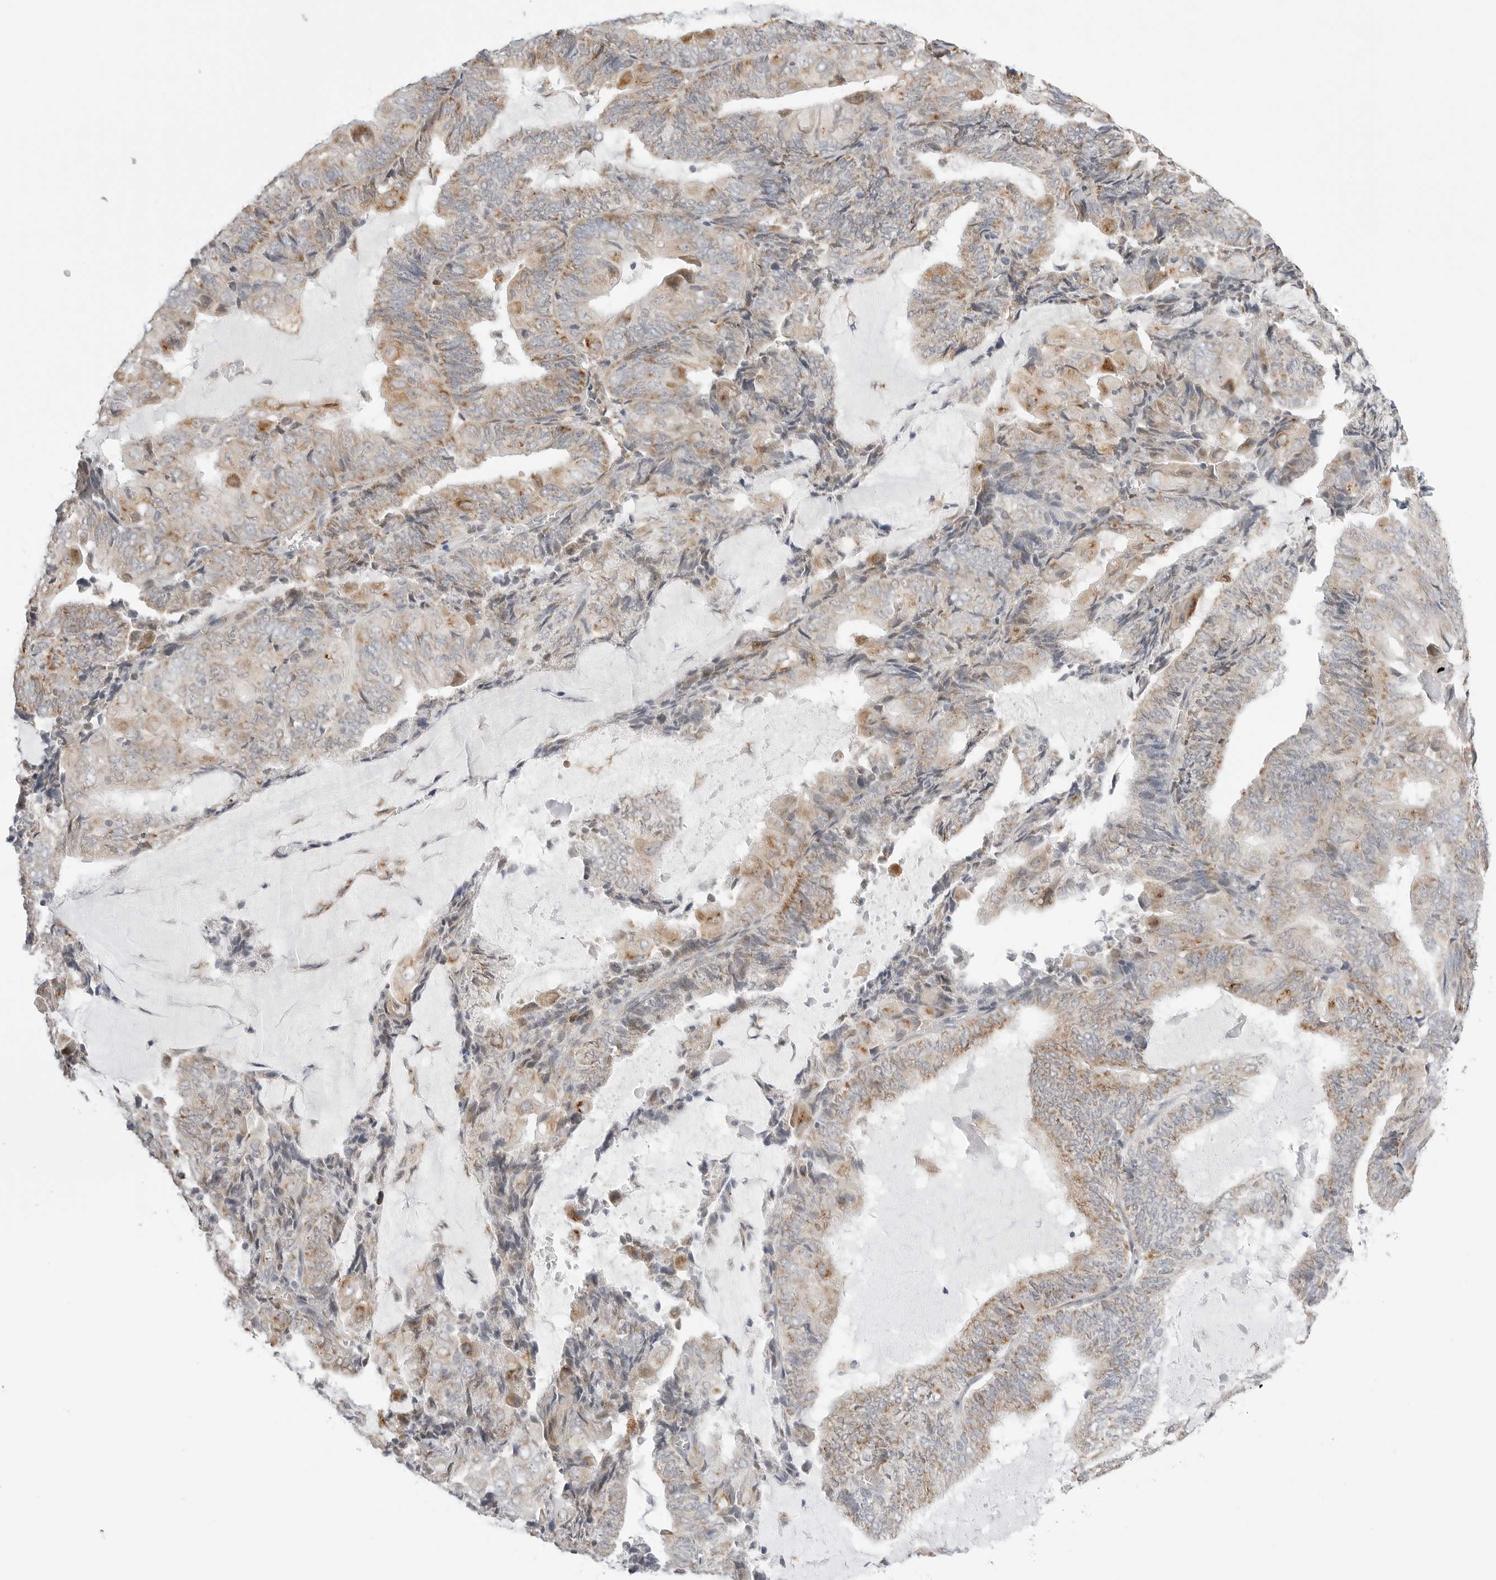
{"staining": {"intensity": "moderate", "quantity": "<25%", "location": "cytoplasmic/membranous"}, "tissue": "endometrial cancer", "cell_type": "Tumor cells", "image_type": "cancer", "snomed": [{"axis": "morphology", "description": "Adenocarcinoma, NOS"}, {"axis": "topography", "description": "Endometrium"}], "caption": "Human endometrial cancer stained with a protein marker displays moderate staining in tumor cells.", "gene": "RPN1", "patient": {"sex": "female", "age": 81}}